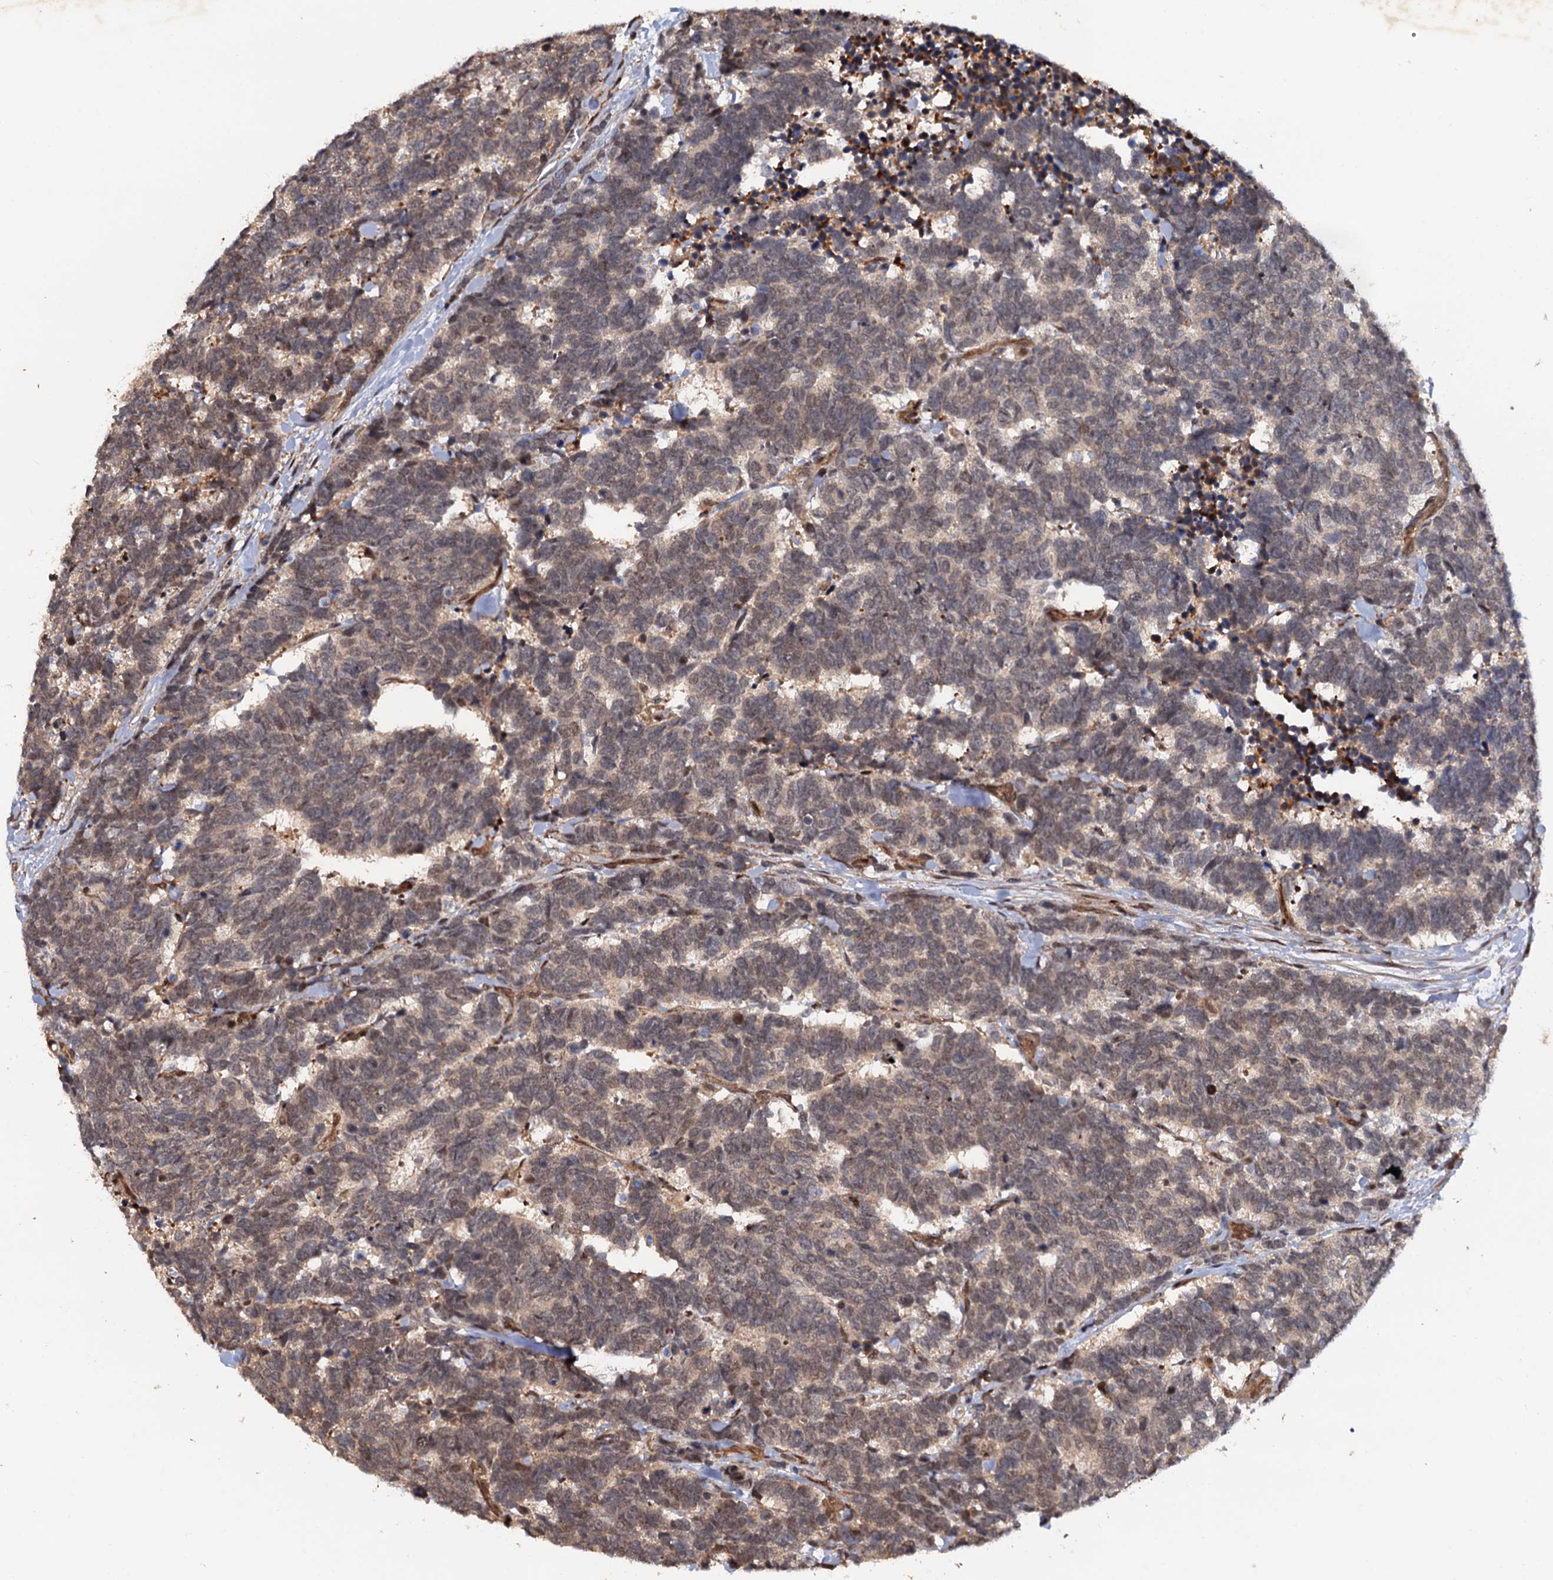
{"staining": {"intensity": "weak", "quantity": "25%-75%", "location": "cytoplasmic/membranous"}, "tissue": "carcinoid", "cell_type": "Tumor cells", "image_type": "cancer", "snomed": [{"axis": "morphology", "description": "Carcinoma, NOS"}, {"axis": "morphology", "description": "Carcinoid, malignant, NOS"}, {"axis": "topography", "description": "Urinary bladder"}], "caption": "Human carcinoma stained for a protein (brown) exhibits weak cytoplasmic/membranous positive expression in about 25%-75% of tumor cells.", "gene": "CDC23", "patient": {"sex": "male", "age": 57}}